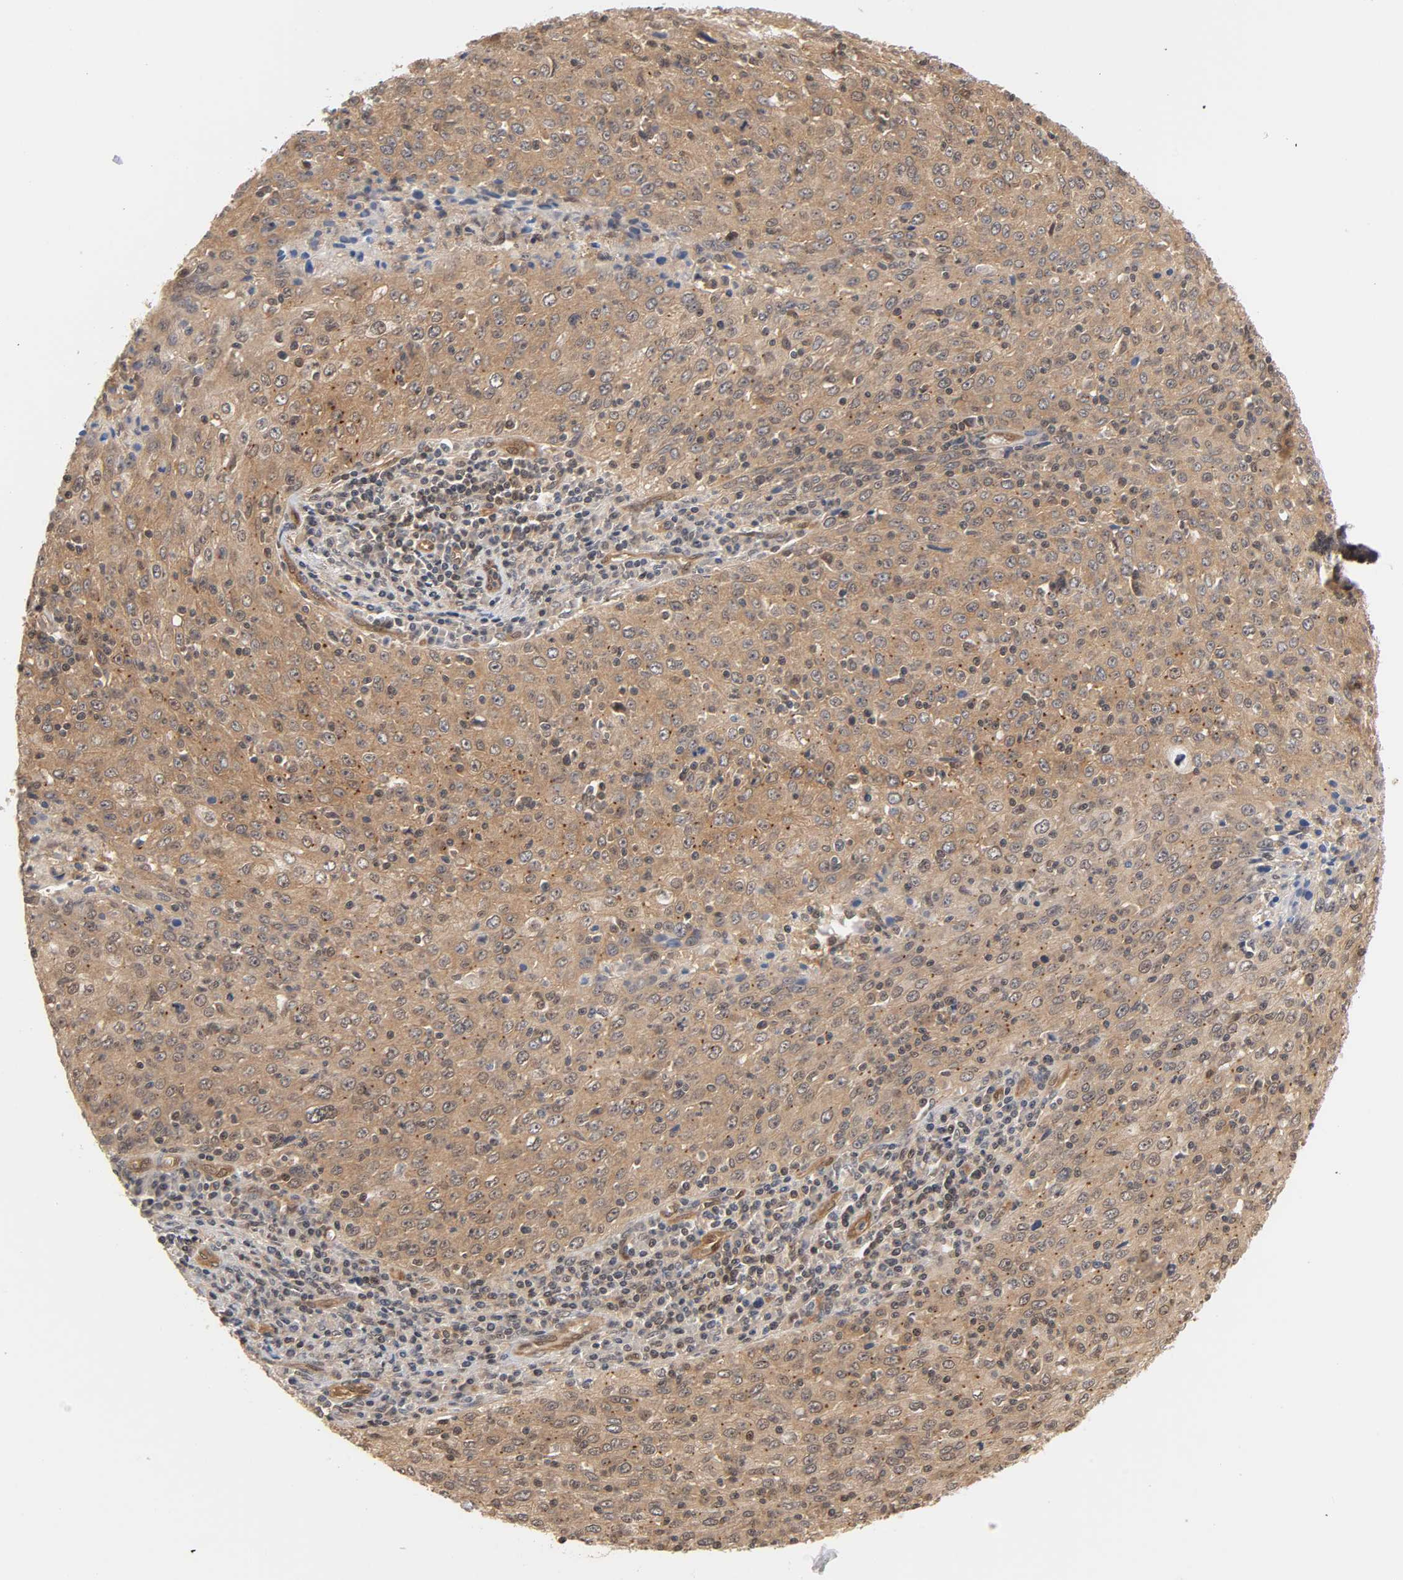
{"staining": {"intensity": "moderate", "quantity": ">75%", "location": "cytoplasmic/membranous"}, "tissue": "cervical cancer", "cell_type": "Tumor cells", "image_type": "cancer", "snomed": [{"axis": "morphology", "description": "Squamous cell carcinoma, NOS"}, {"axis": "topography", "description": "Cervix"}], "caption": "There is medium levels of moderate cytoplasmic/membranous staining in tumor cells of cervical cancer, as demonstrated by immunohistochemical staining (brown color).", "gene": "CDC37", "patient": {"sex": "female", "age": 27}}